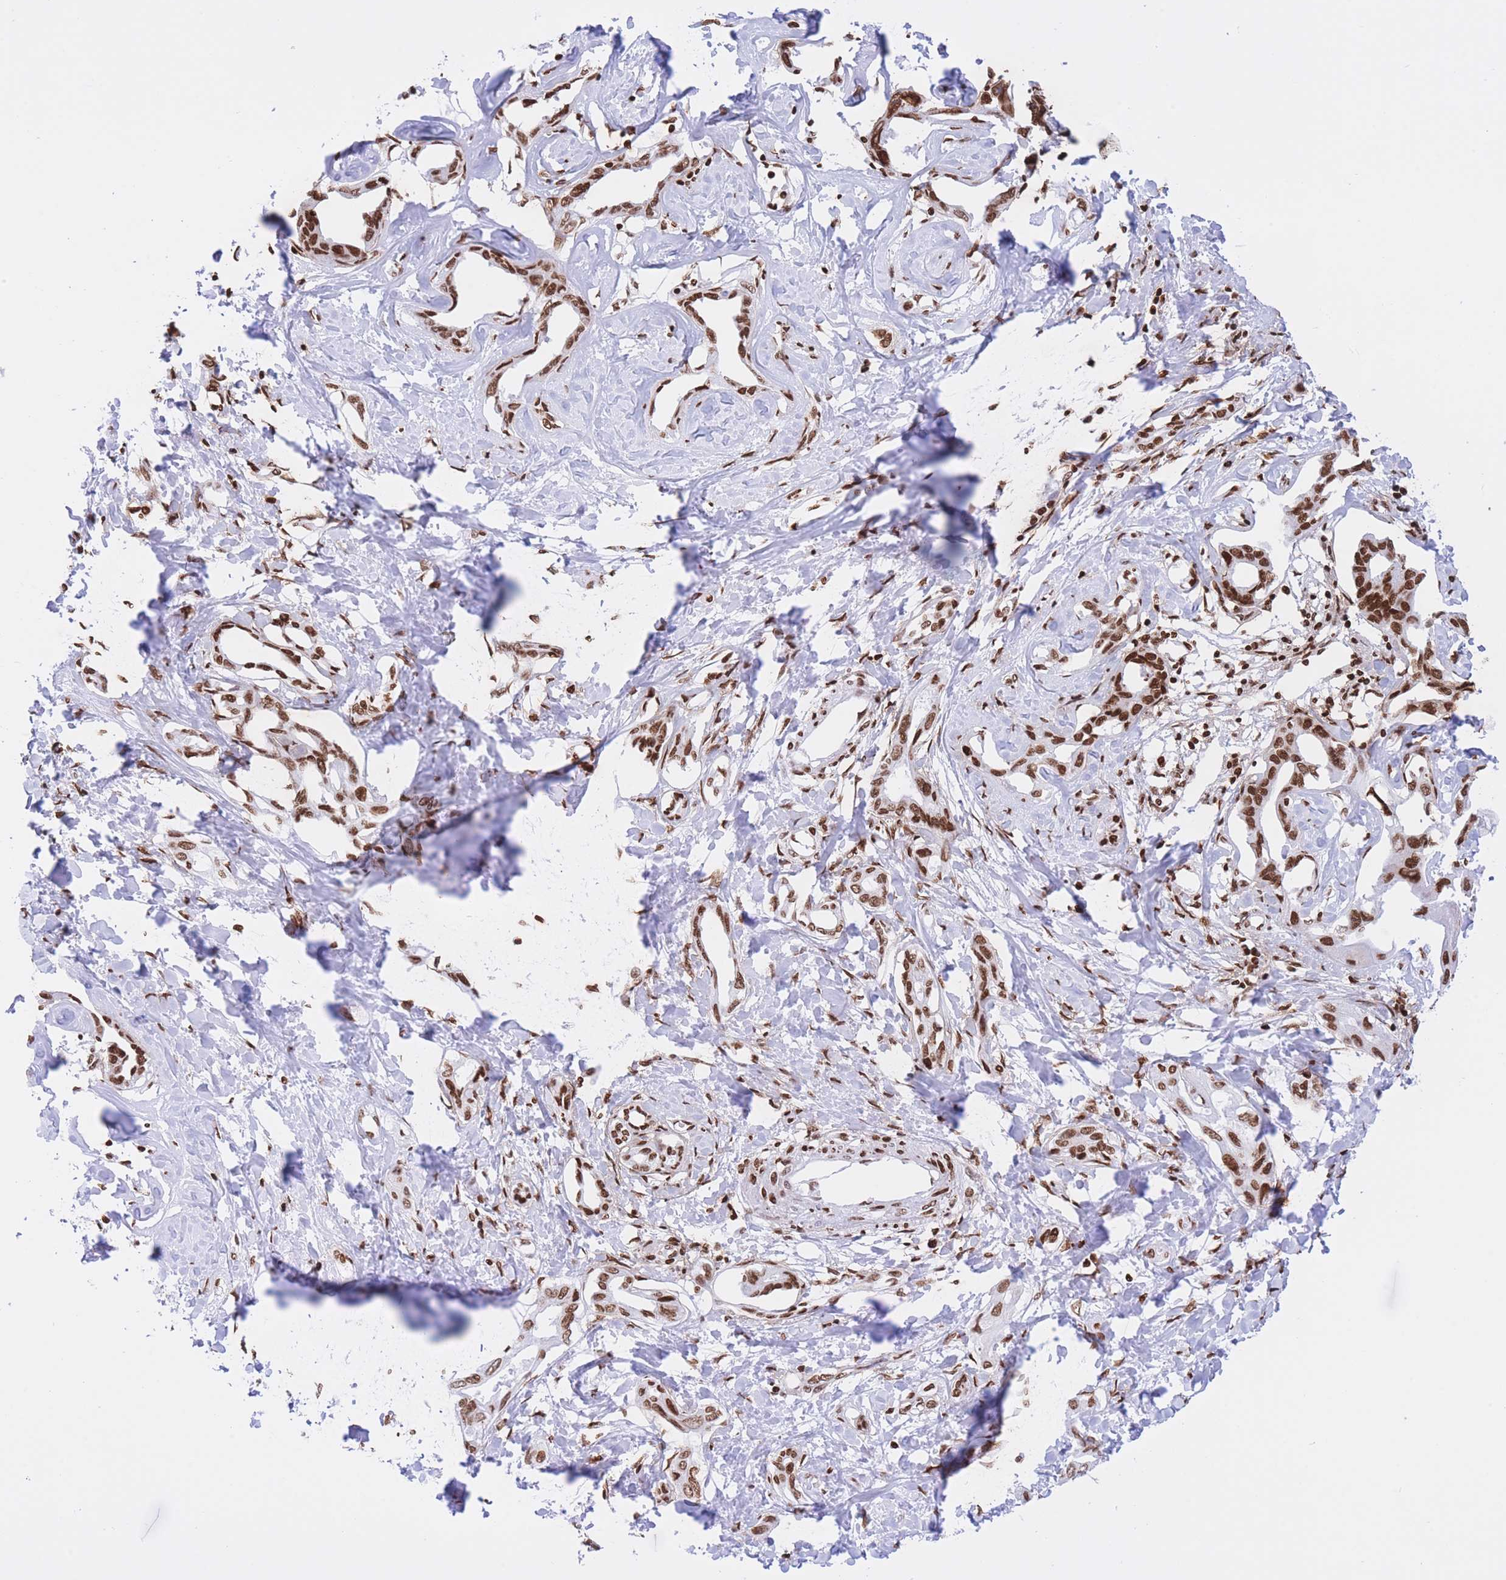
{"staining": {"intensity": "moderate", "quantity": ">75%", "location": "nuclear"}, "tissue": "liver cancer", "cell_type": "Tumor cells", "image_type": "cancer", "snomed": [{"axis": "morphology", "description": "Cholangiocarcinoma"}, {"axis": "topography", "description": "Liver"}], "caption": "DAB immunohistochemical staining of human liver cholangiocarcinoma shows moderate nuclear protein expression in approximately >75% of tumor cells.", "gene": "H2BC11", "patient": {"sex": "male", "age": 59}}